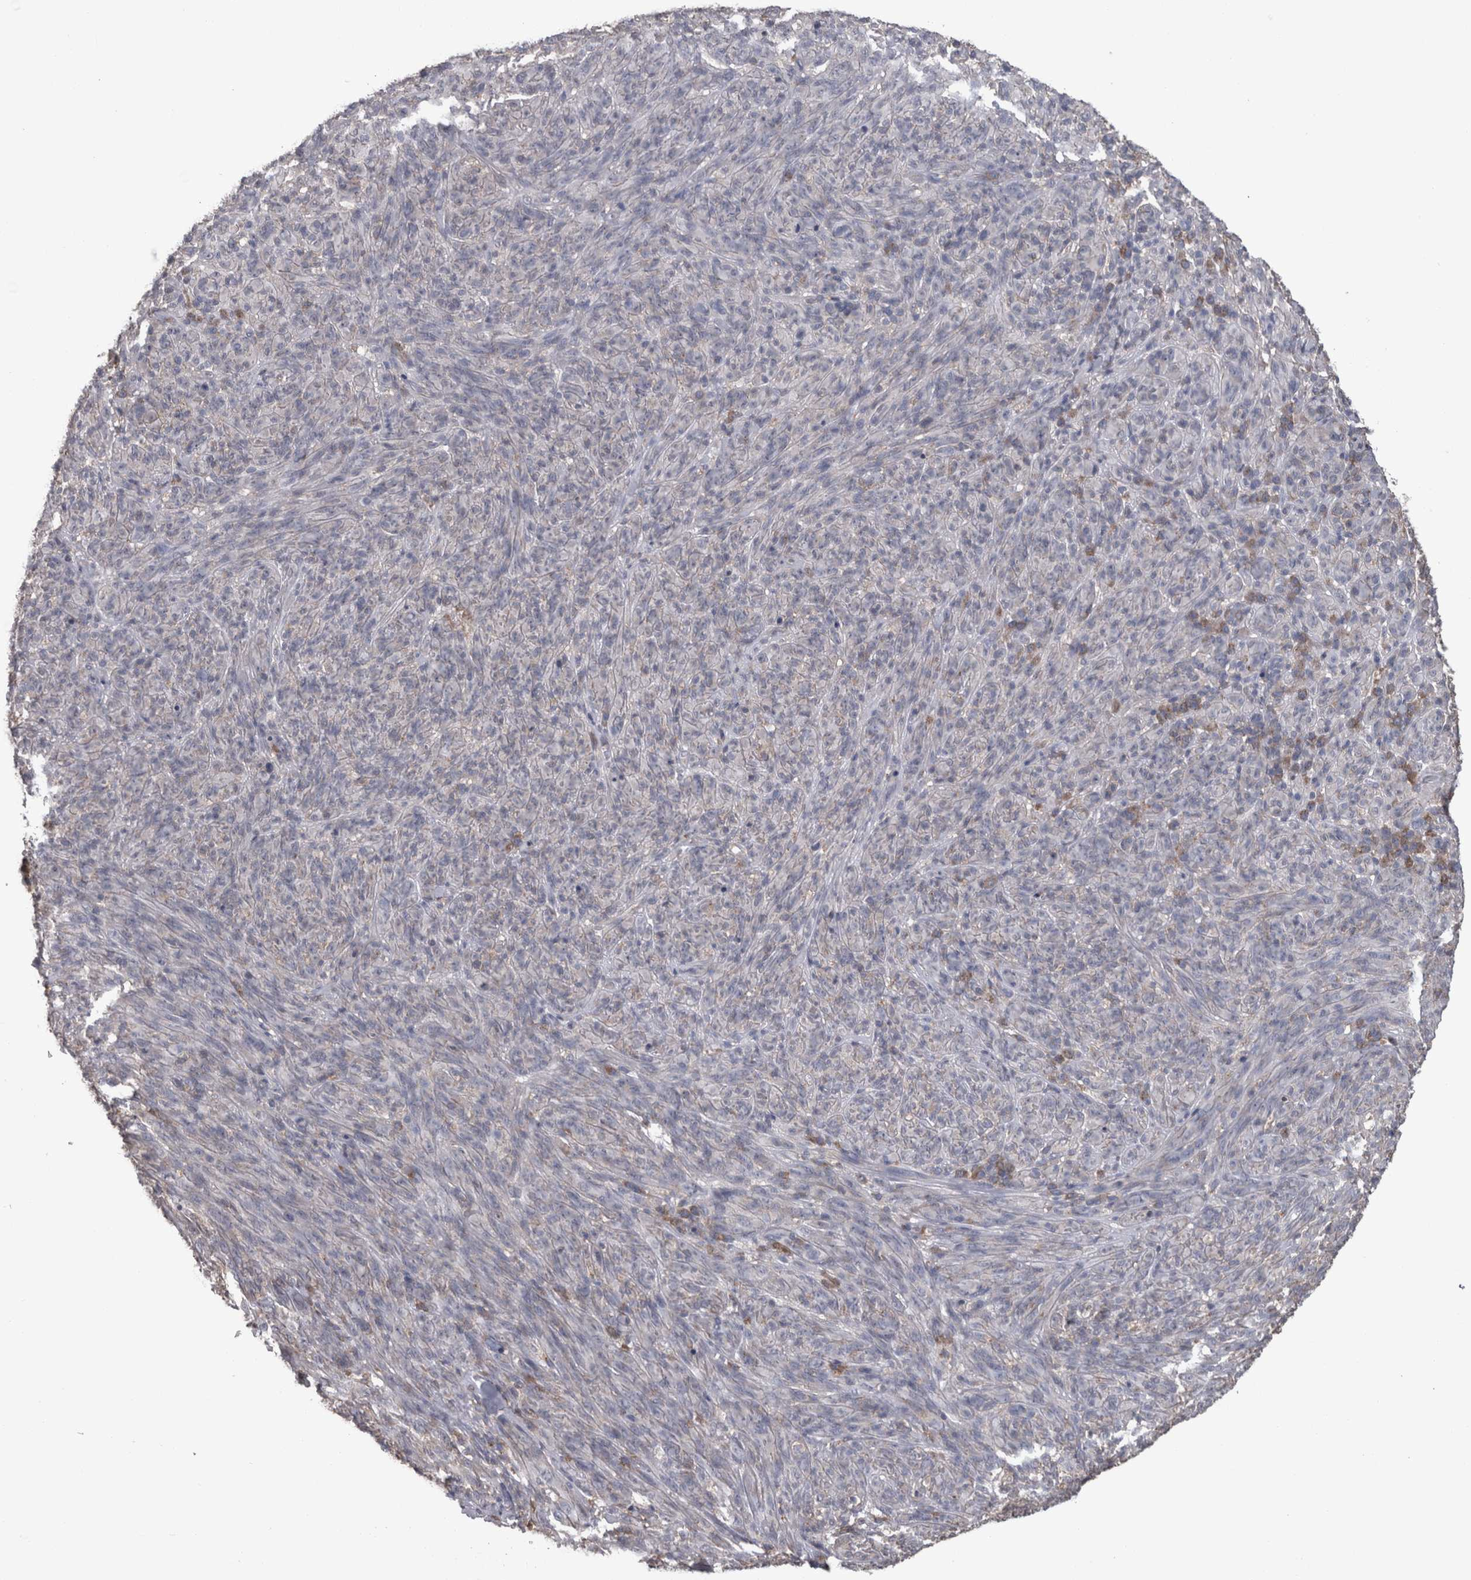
{"staining": {"intensity": "negative", "quantity": "none", "location": "none"}, "tissue": "melanoma", "cell_type": "Tumor cells", "image_type": "cancer", "snomed": [{"axis": "morphology", "description": "Malignant melanoma, NOS"}, {"axis": "topography", "description": "Skin of head"}], "caption": "High magnification brightfield microscopy of malignant melanoma stained with DAB (3,3'-diaminobenzidine) (brown) and counterstained with hematoxylin (blue): tumor cells show no significant positivity.", "gene": "DDX6", "patient": {"sex": "male", "age": 96}}